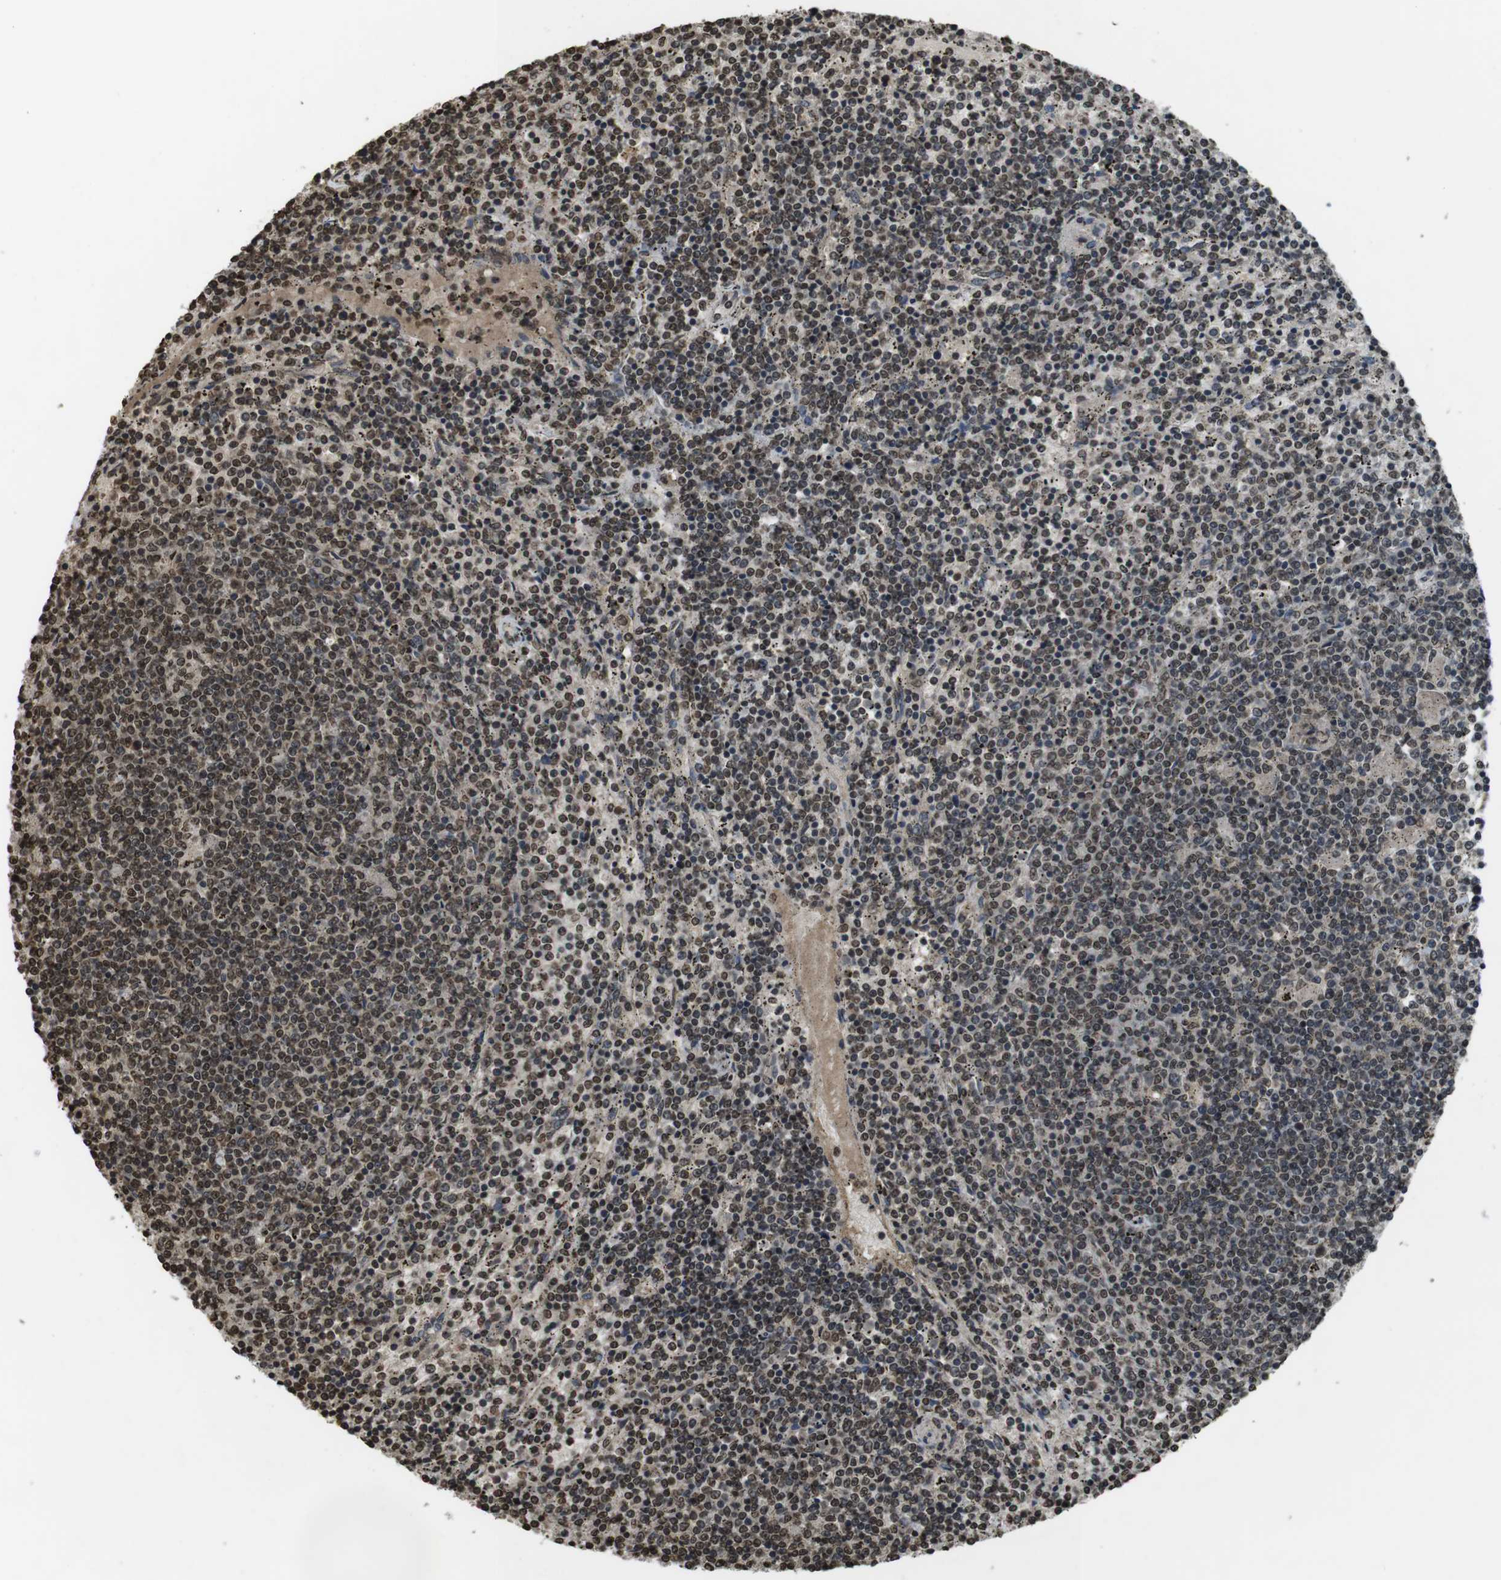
{"staining": {"intensity": "moderate", "quantity": "25%-75%", "location": "nuclear"}, "tissue": "lymphoma", "cell_type": "Tumor cells", "image_type": "cancer", "snomed": [{"axis": "morphology", "description": "Malignant lymphoma, non-Hodgkin's type, Low grade"}, {"axis": "topography", "description": "Spleen"}], "caption": "A high-resolution histopathology image shows immunohistochemistry (IHC) staining of malignant lymphoma, non-Hodgkin's type (low-grade), which reveals moderate nuclear staining in about 25%-75% of tumor cells.", "gene": "MAF", "patient": {"sex": "female", "age": 50}}